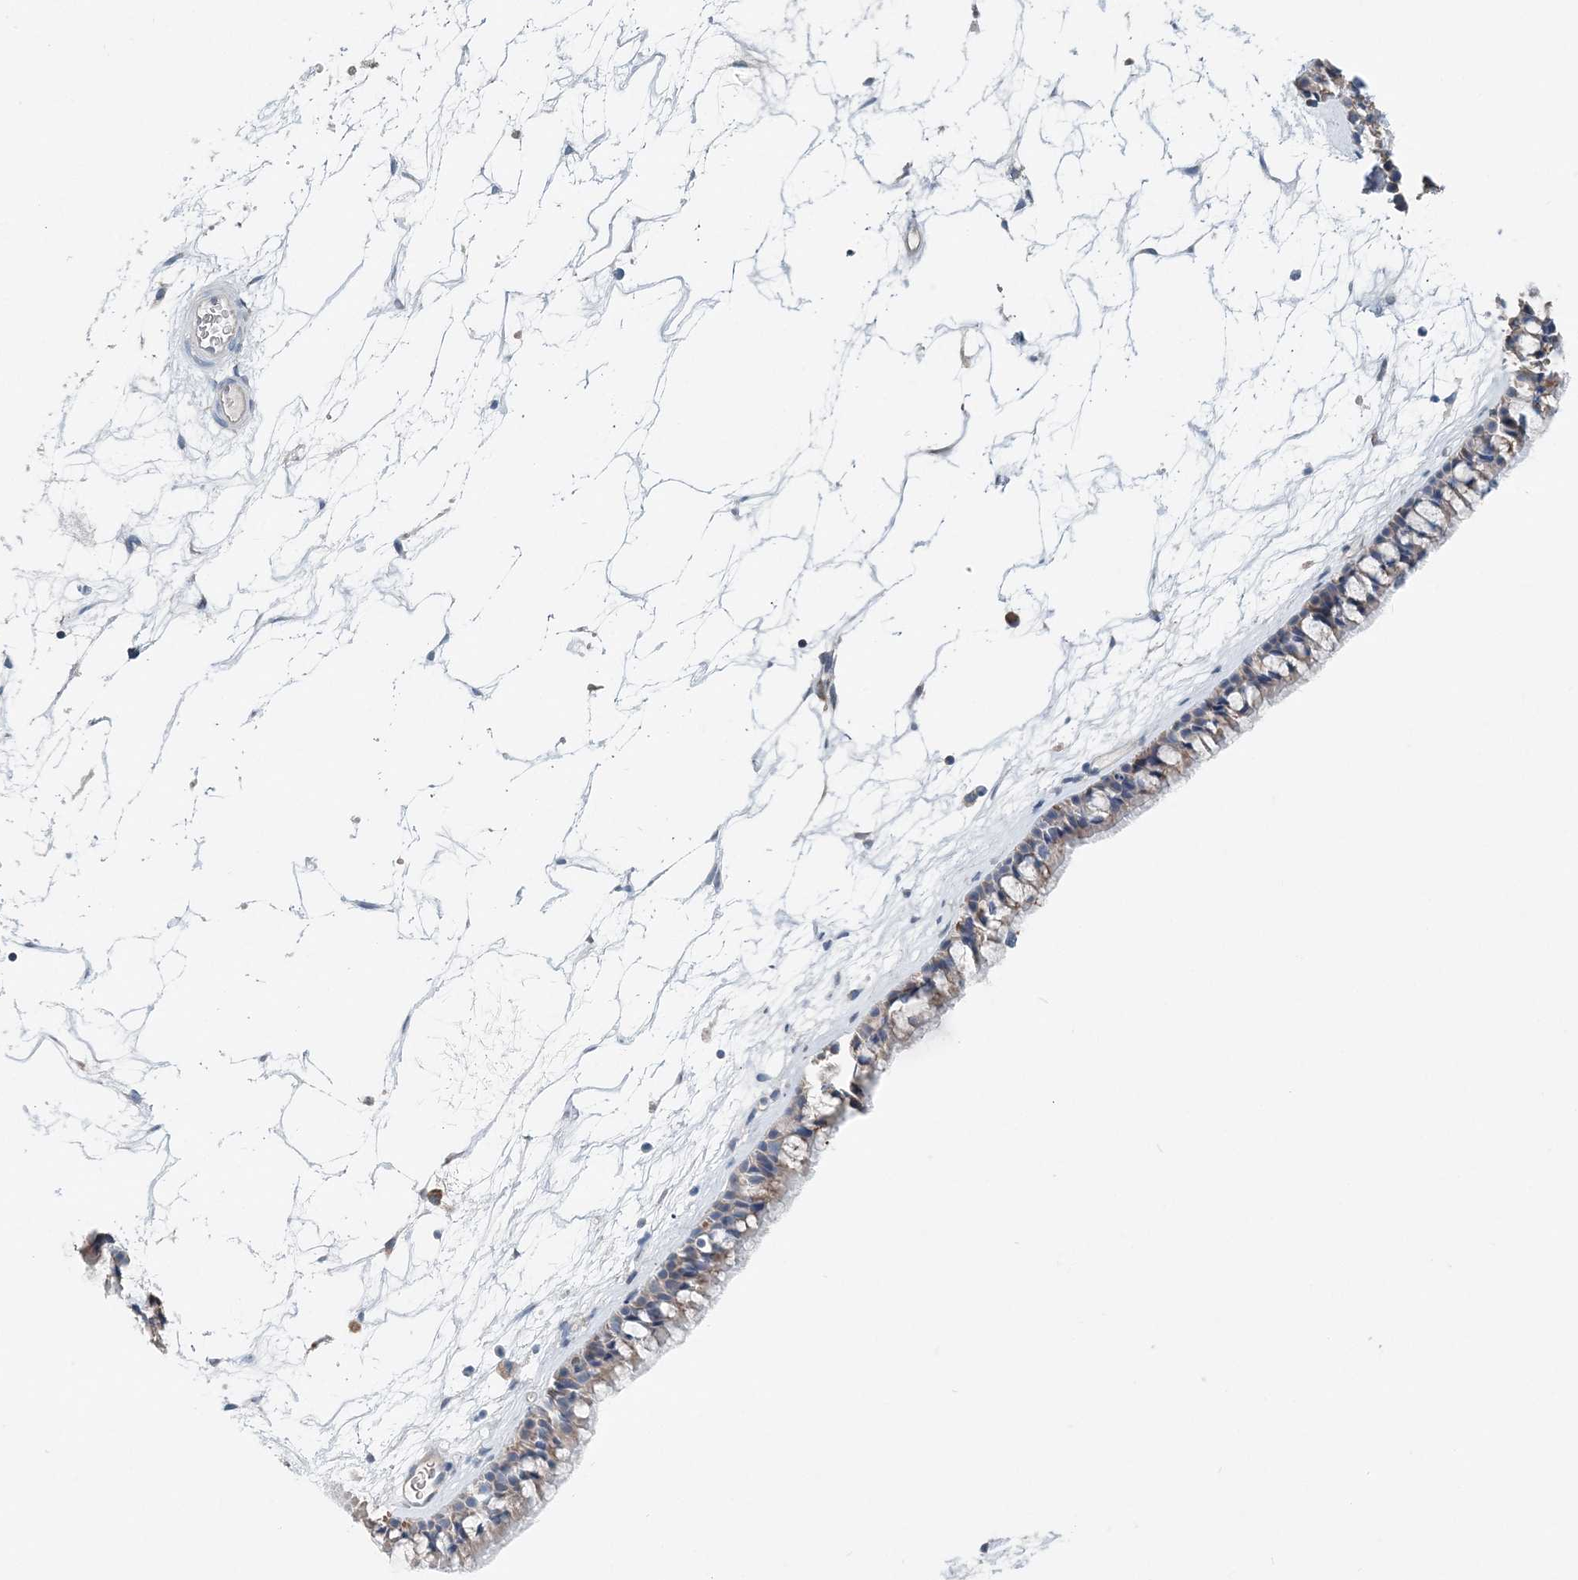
{"staining": {"intensity": "weak", "quantity": "25%-75%", "location": "cytoplasmic/membranous"}, "tissue": "nasopharynx", "cell_type": "Respiratory epithelial cells", "image_type": "normal", "snomed": [{"axis": "morphology", "description": "Normal tissue, NOS"}, {"axis": "topography", "description": "Nasopharynx"}], "caption": "DAB immunohistochemical staining of normal human nasopharynx exhibits weak cytoplasmic/membranous protein positivity in approximately 25%-75% of respiratory epithelial cells. The staining was performed using DAB (3,3'-diaminobenzidine), with brown indicating positive protein expression. Nuclei are stained blue with hematoxylin.", "gene": "EEF1A2", "patient": {"sex": "male", "age": 64}}